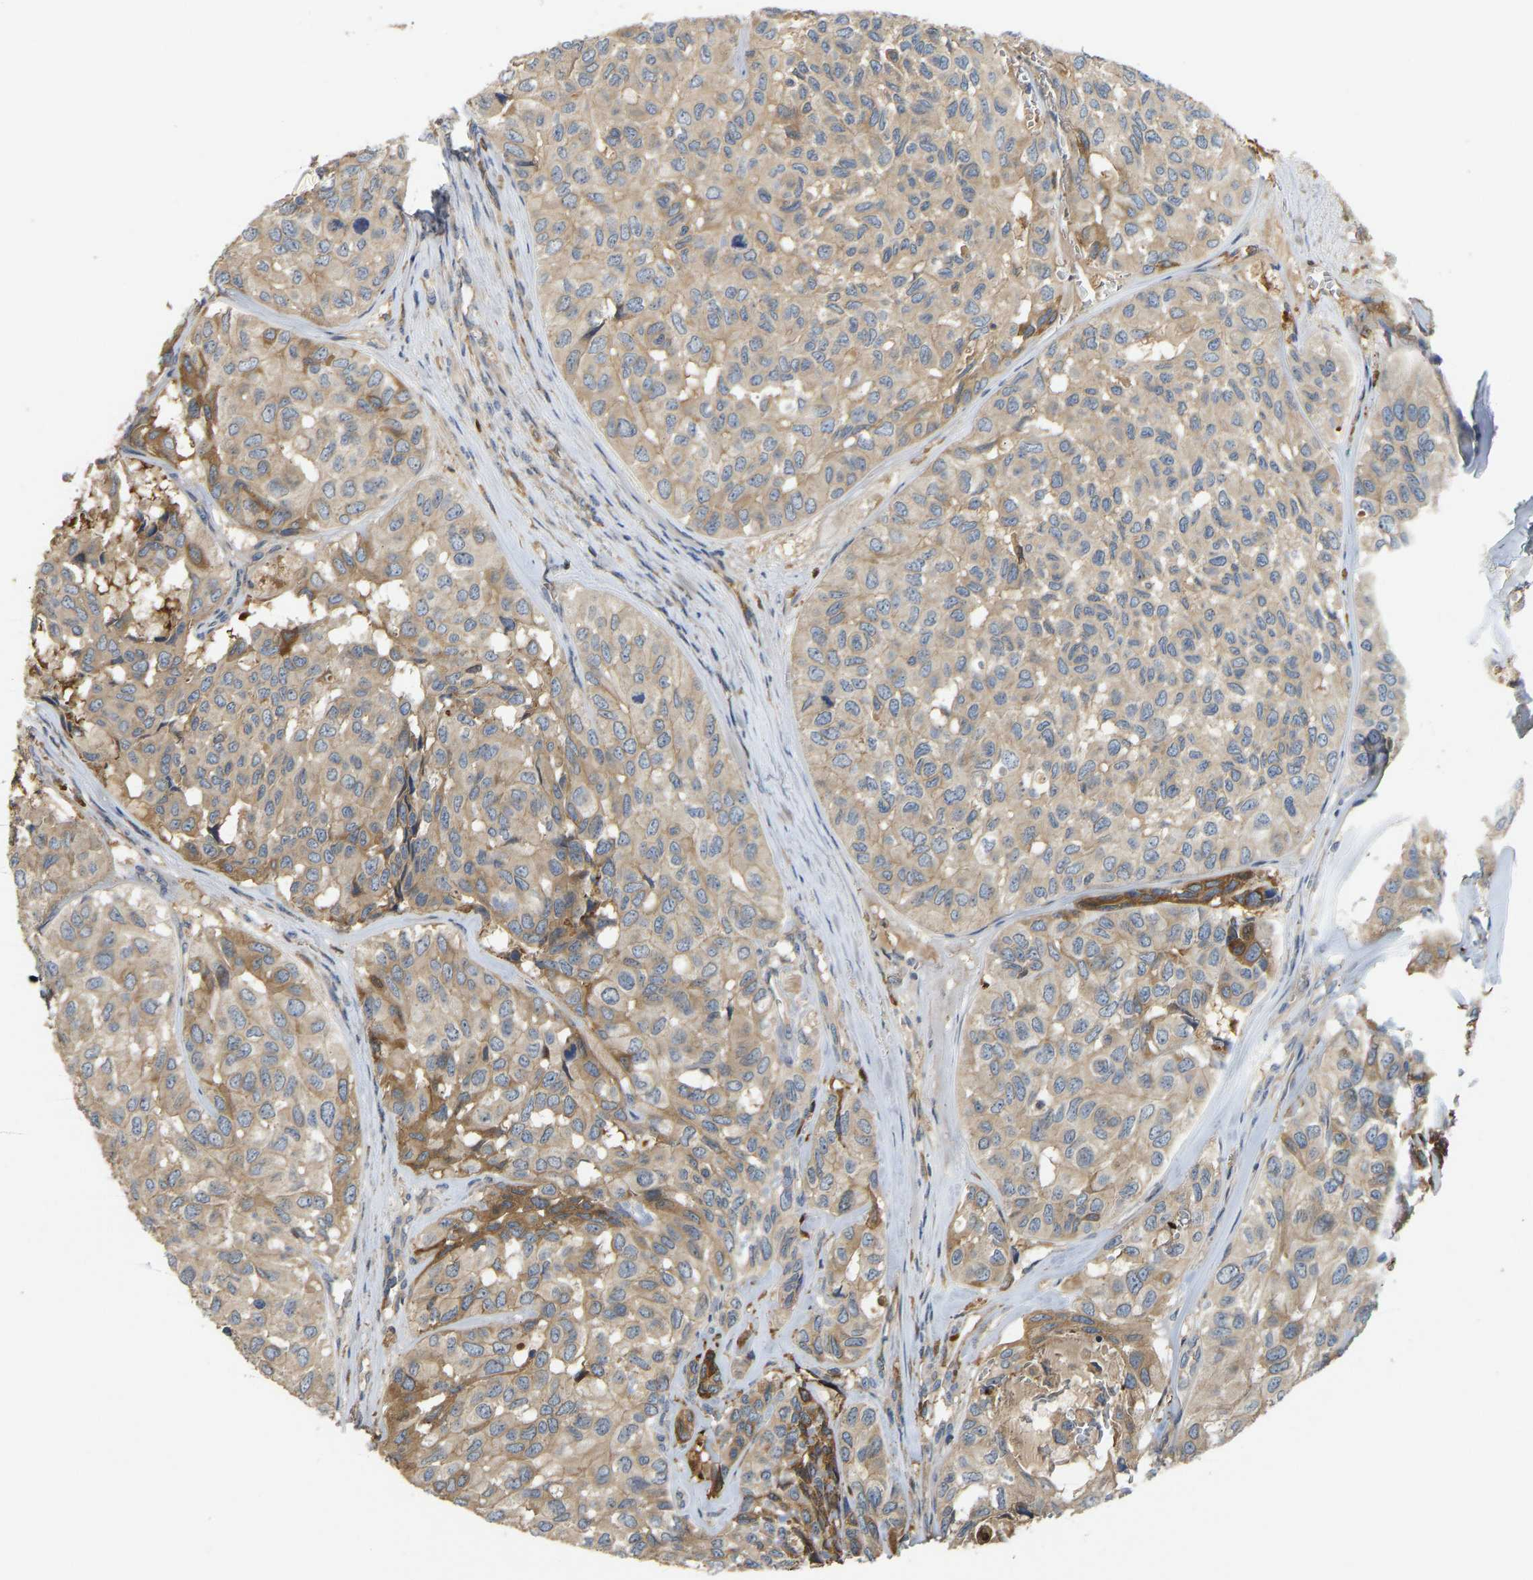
{"staining": {"intensity": "moderate", "quantity": ">75%", "location": "cytoplasmic/membranous"}, "tissue": "head and neck cancer", "cell_type": "Tumor cells", "image_type": "cancer", "snomed": [{"axis": "morphology", "description": "Adenocarcinoma, NOS"}, {"axis": "topography", "description": "Salivary gland, NOS"}, {"axis": "topography", "description": "Head-Neck"}], "caption": "Head and neck cancer (adenocarcinoma) stained with a brown dye shows moderate cytoplasmic/membranous positive staining in about >75% of tumor cells.", "gene": "VCPKMT", "patient": {"sex": "female", "age": 76}}